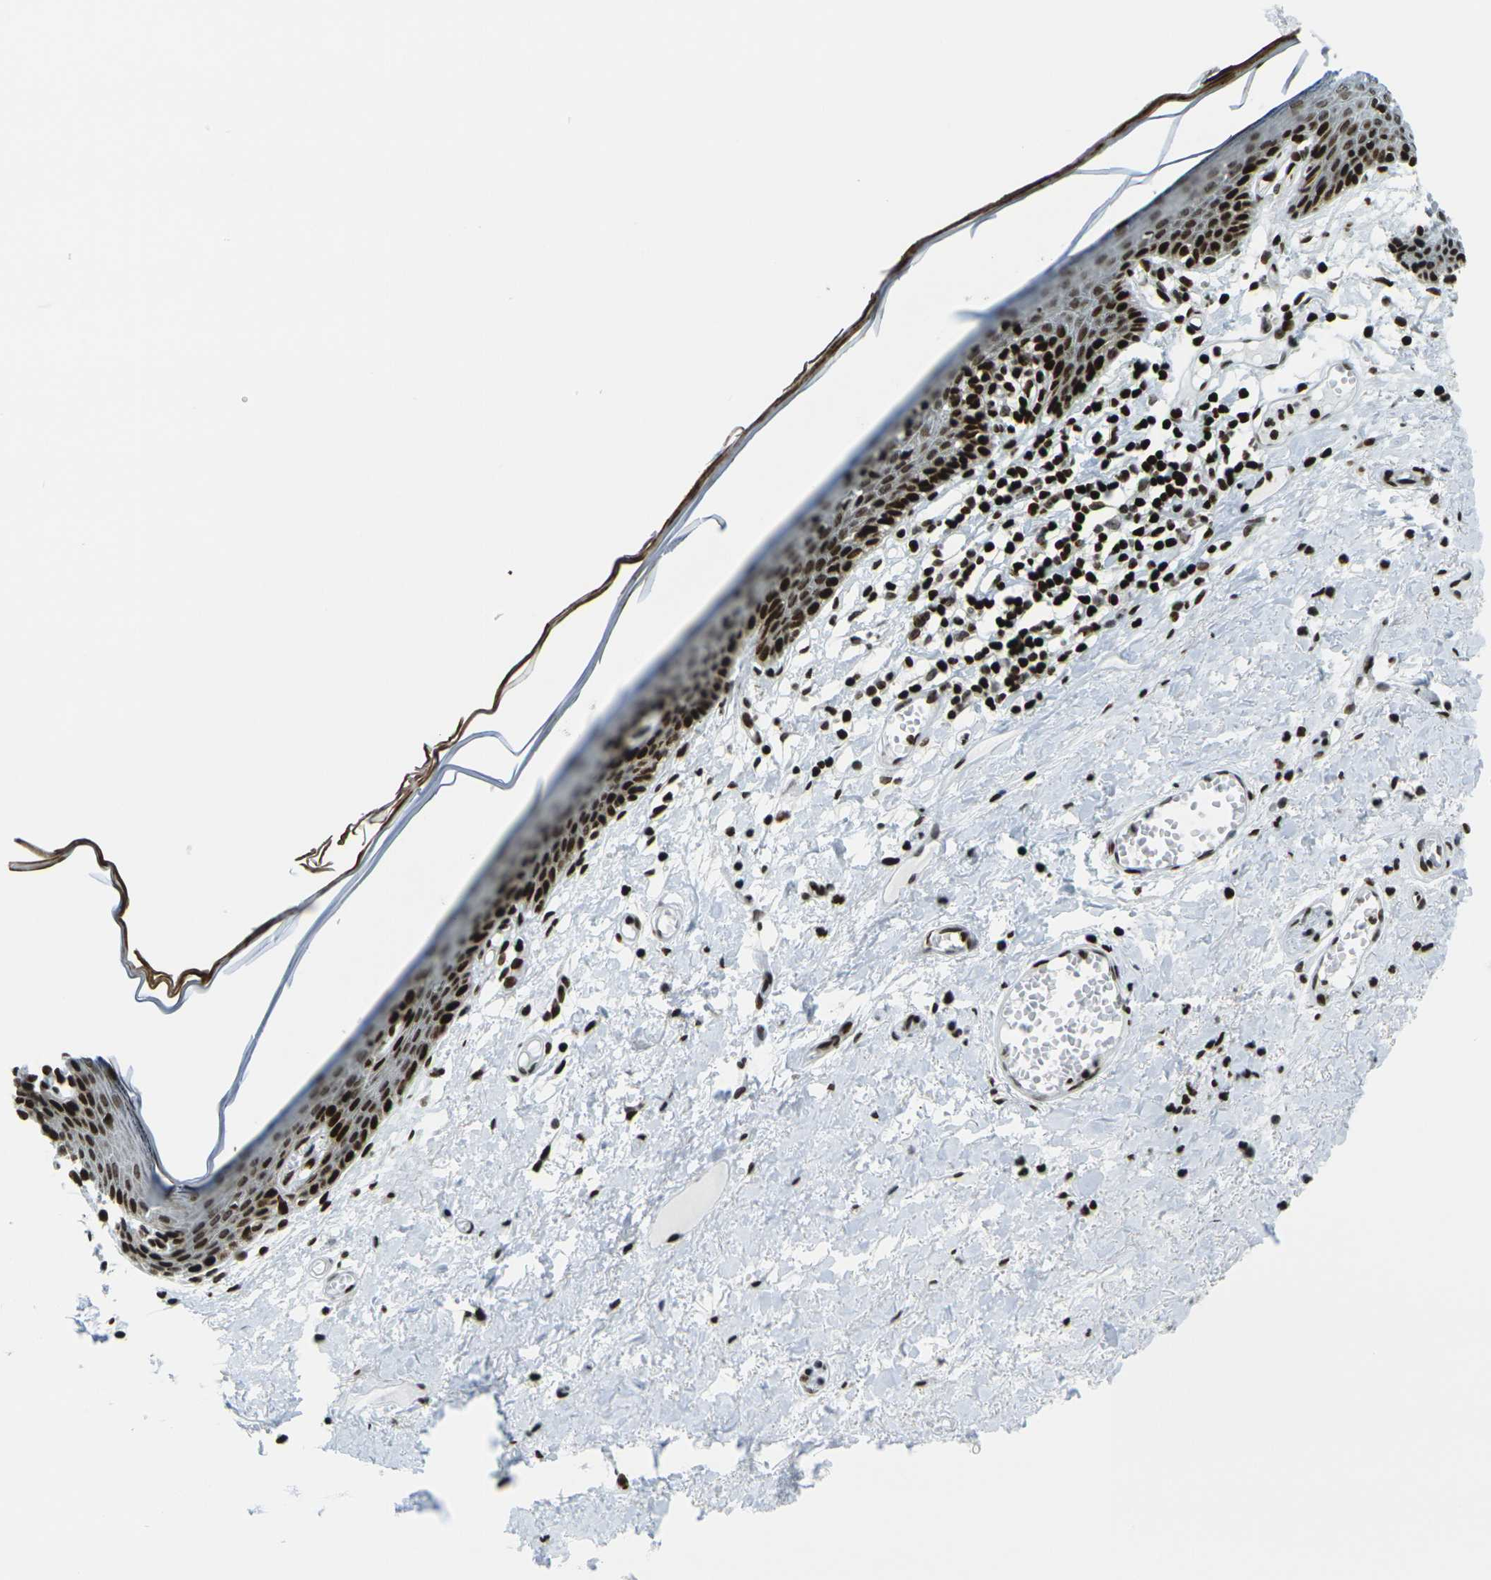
{"staining": {"intensity": "strong", "quantity": ">75%", "location": "nuclear"}, "tissue": "skin", "cell_type": "Epidermal cells", "image_type": "normal", "snomed": [{"axis": "morphology", "description": "Normal tissue, NOS"}, {"axis": "topography", "description": "Vulva"}], "caption": "Immunohistochemical staining of normal human skin demonstrates high levels of strong nuclear staining in about >75% of epidermal cells.", "gene": "H3", "patient": {"sex": "female", "age": 54}}